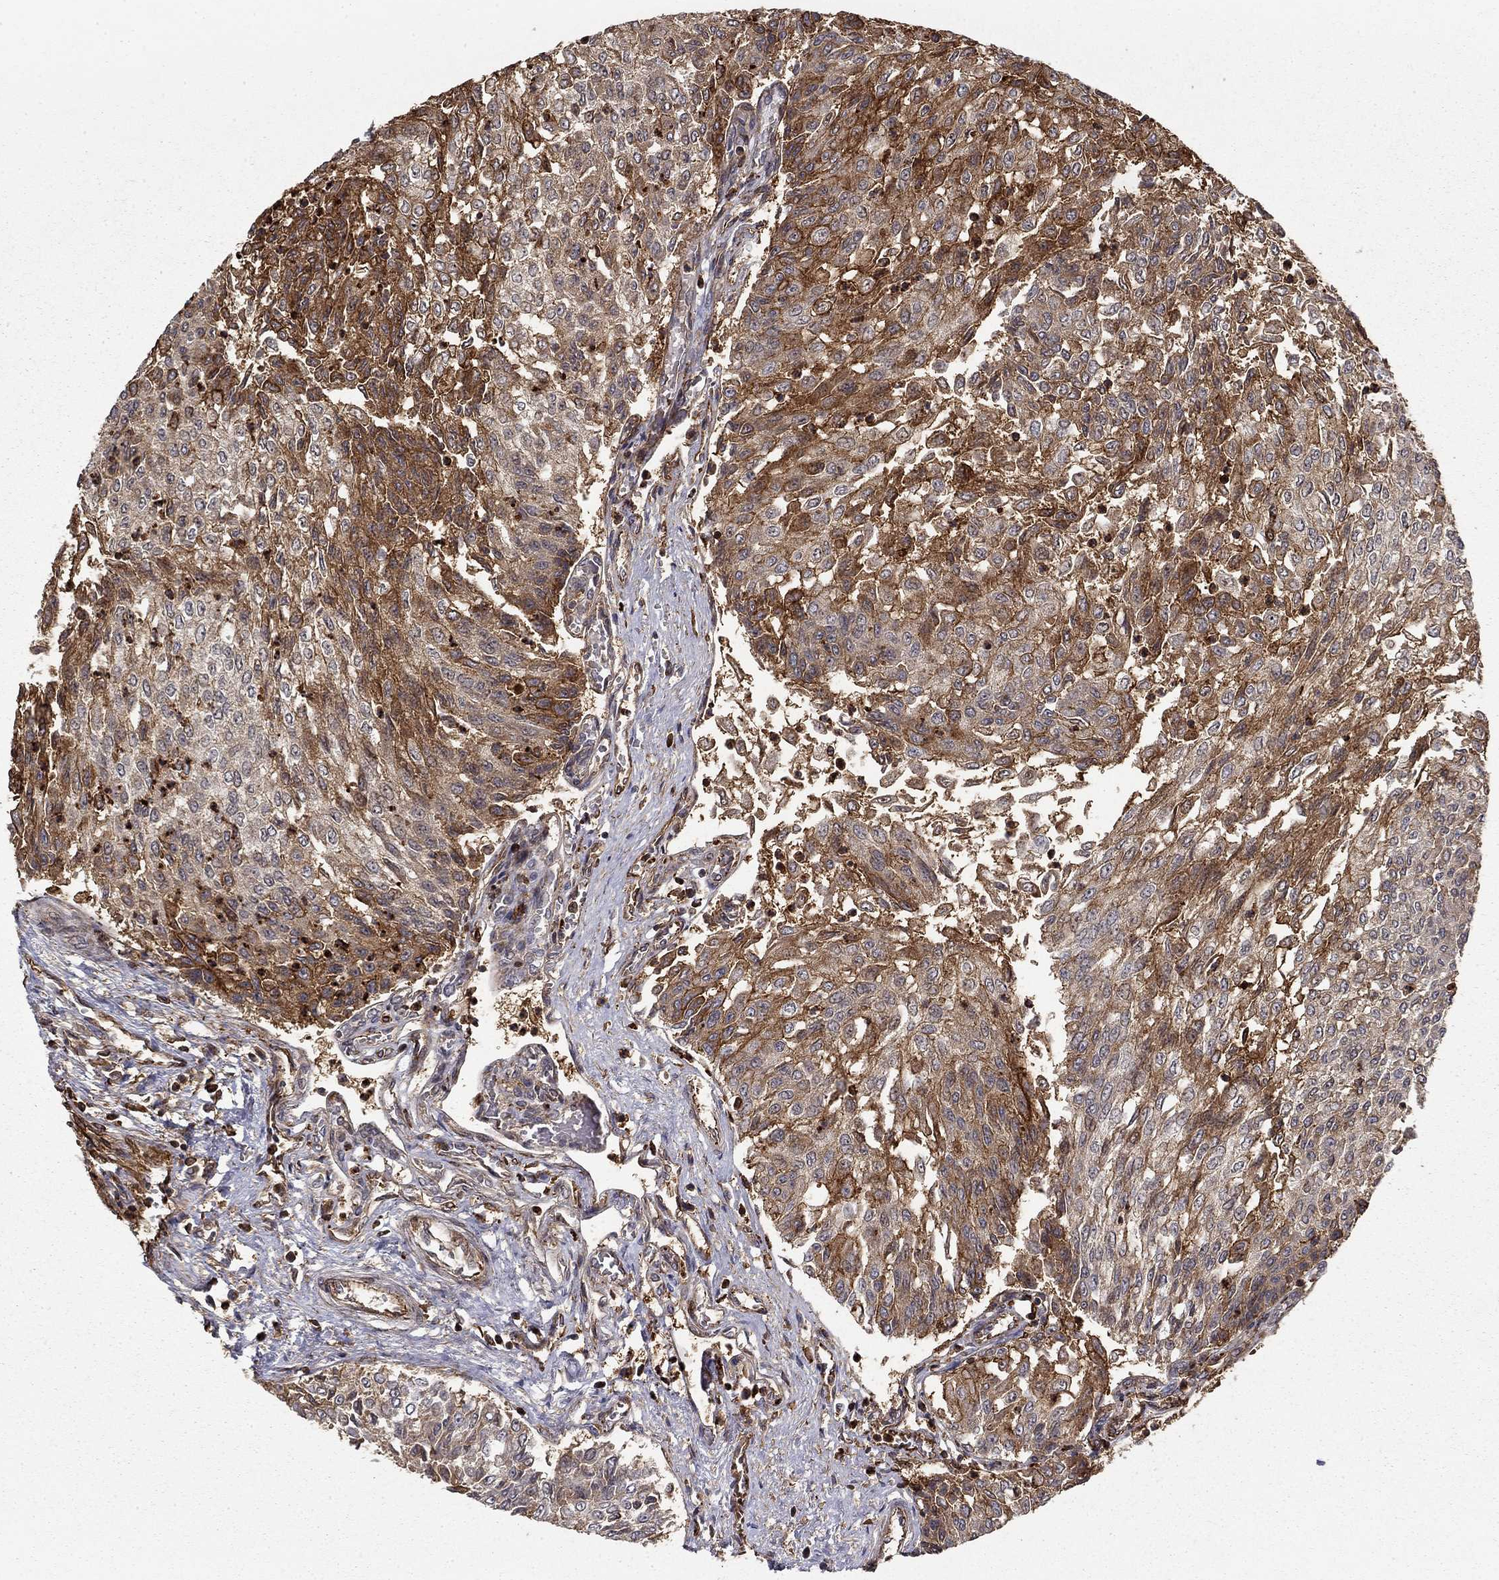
{"staining": {"intensity": "strong", "quantity": "<25%", "location": "cytoplasmic/membranous"}, "tissue": "urothelial cancer", "cell_type": "Tumor cells", "image_type": "cancer", "snomed": [{"axis": "morphology", "description": "Urothelial carcinoma, Low grade"}, {"axis": "topography", "description": "Urinary bladder"}], "caption": "Tumor cells reveal medium levels of strong cytoplasmic/membranous positivity in about <25% of cells in urothelial cancer.", "gene": "ADM", "patient": {"sex": "male", "age": 78}}